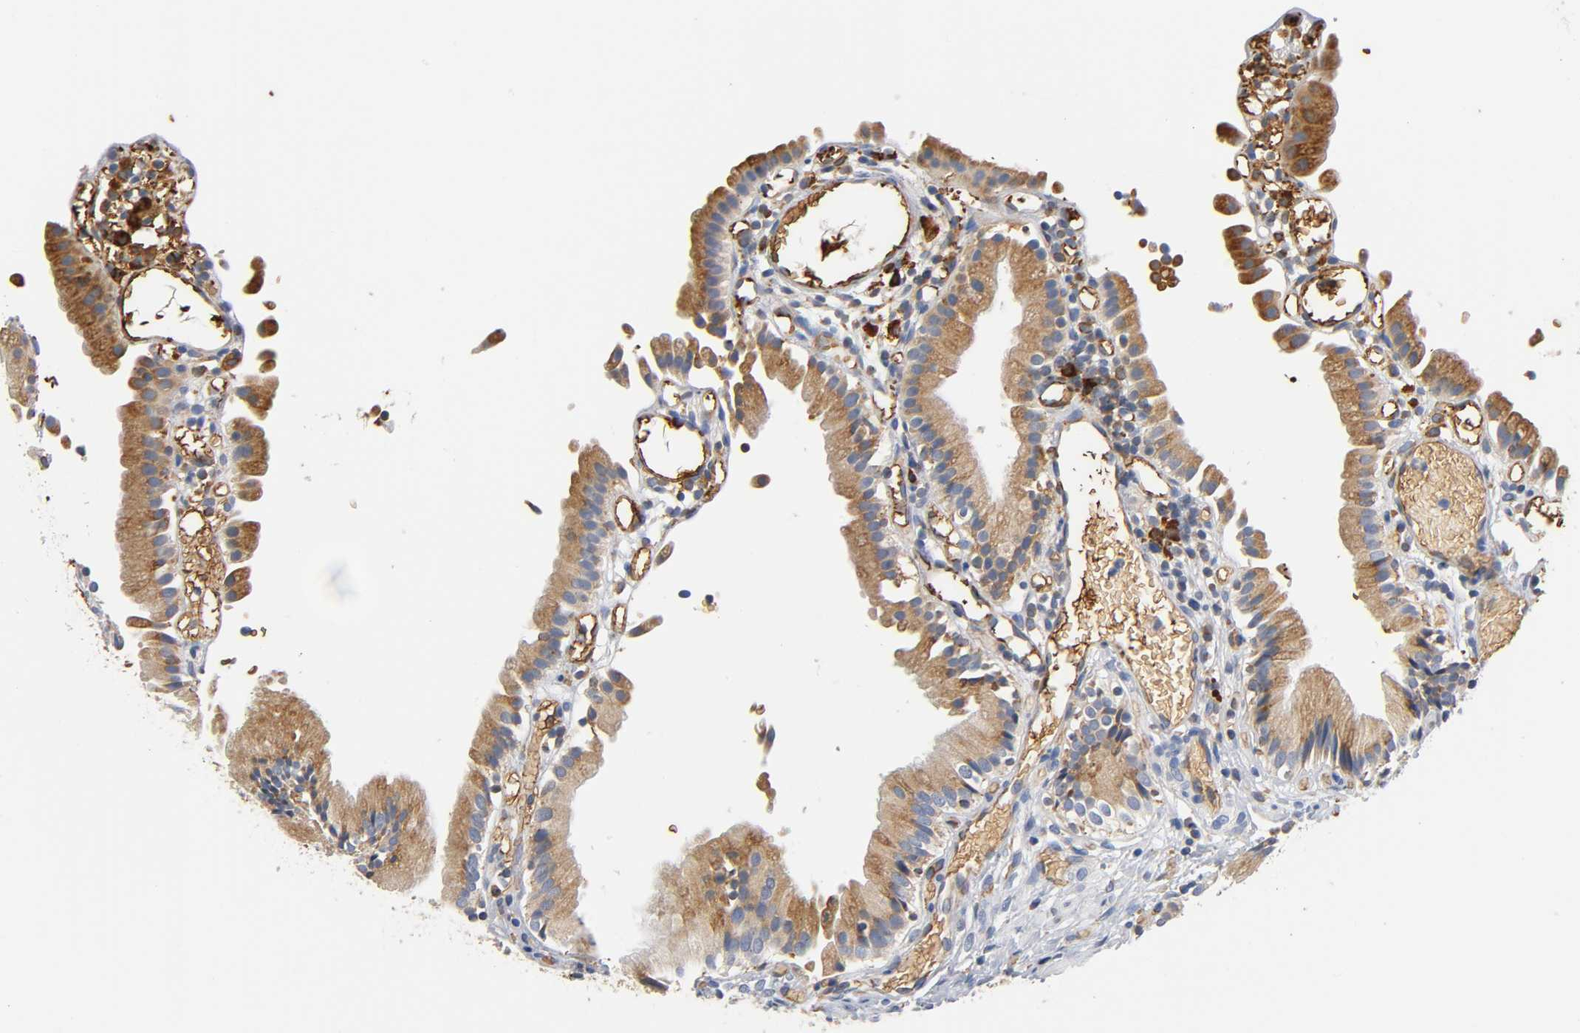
{"staining": {"intensity": "moderate", "quantity": ">75%", "location": "cytoplasmic/membranous"}, "tissue": "gallbladder", "cell_type": "Glandular cells", "image_type": "normal", "snomed": [{"axis": "morphology", "description": "Normal tissue, NOS"}, {"axis": "topography", "description": "Gallbladder"}], "caption": "Unremarkable gallbladder demonstrates moderate cytoplasmic/membranous expression in approximately >75% of glandular cells, visualized by immunohistochemistry.", "gene": "UCKL1", "patient": {"sex": "male", "age": 65}}